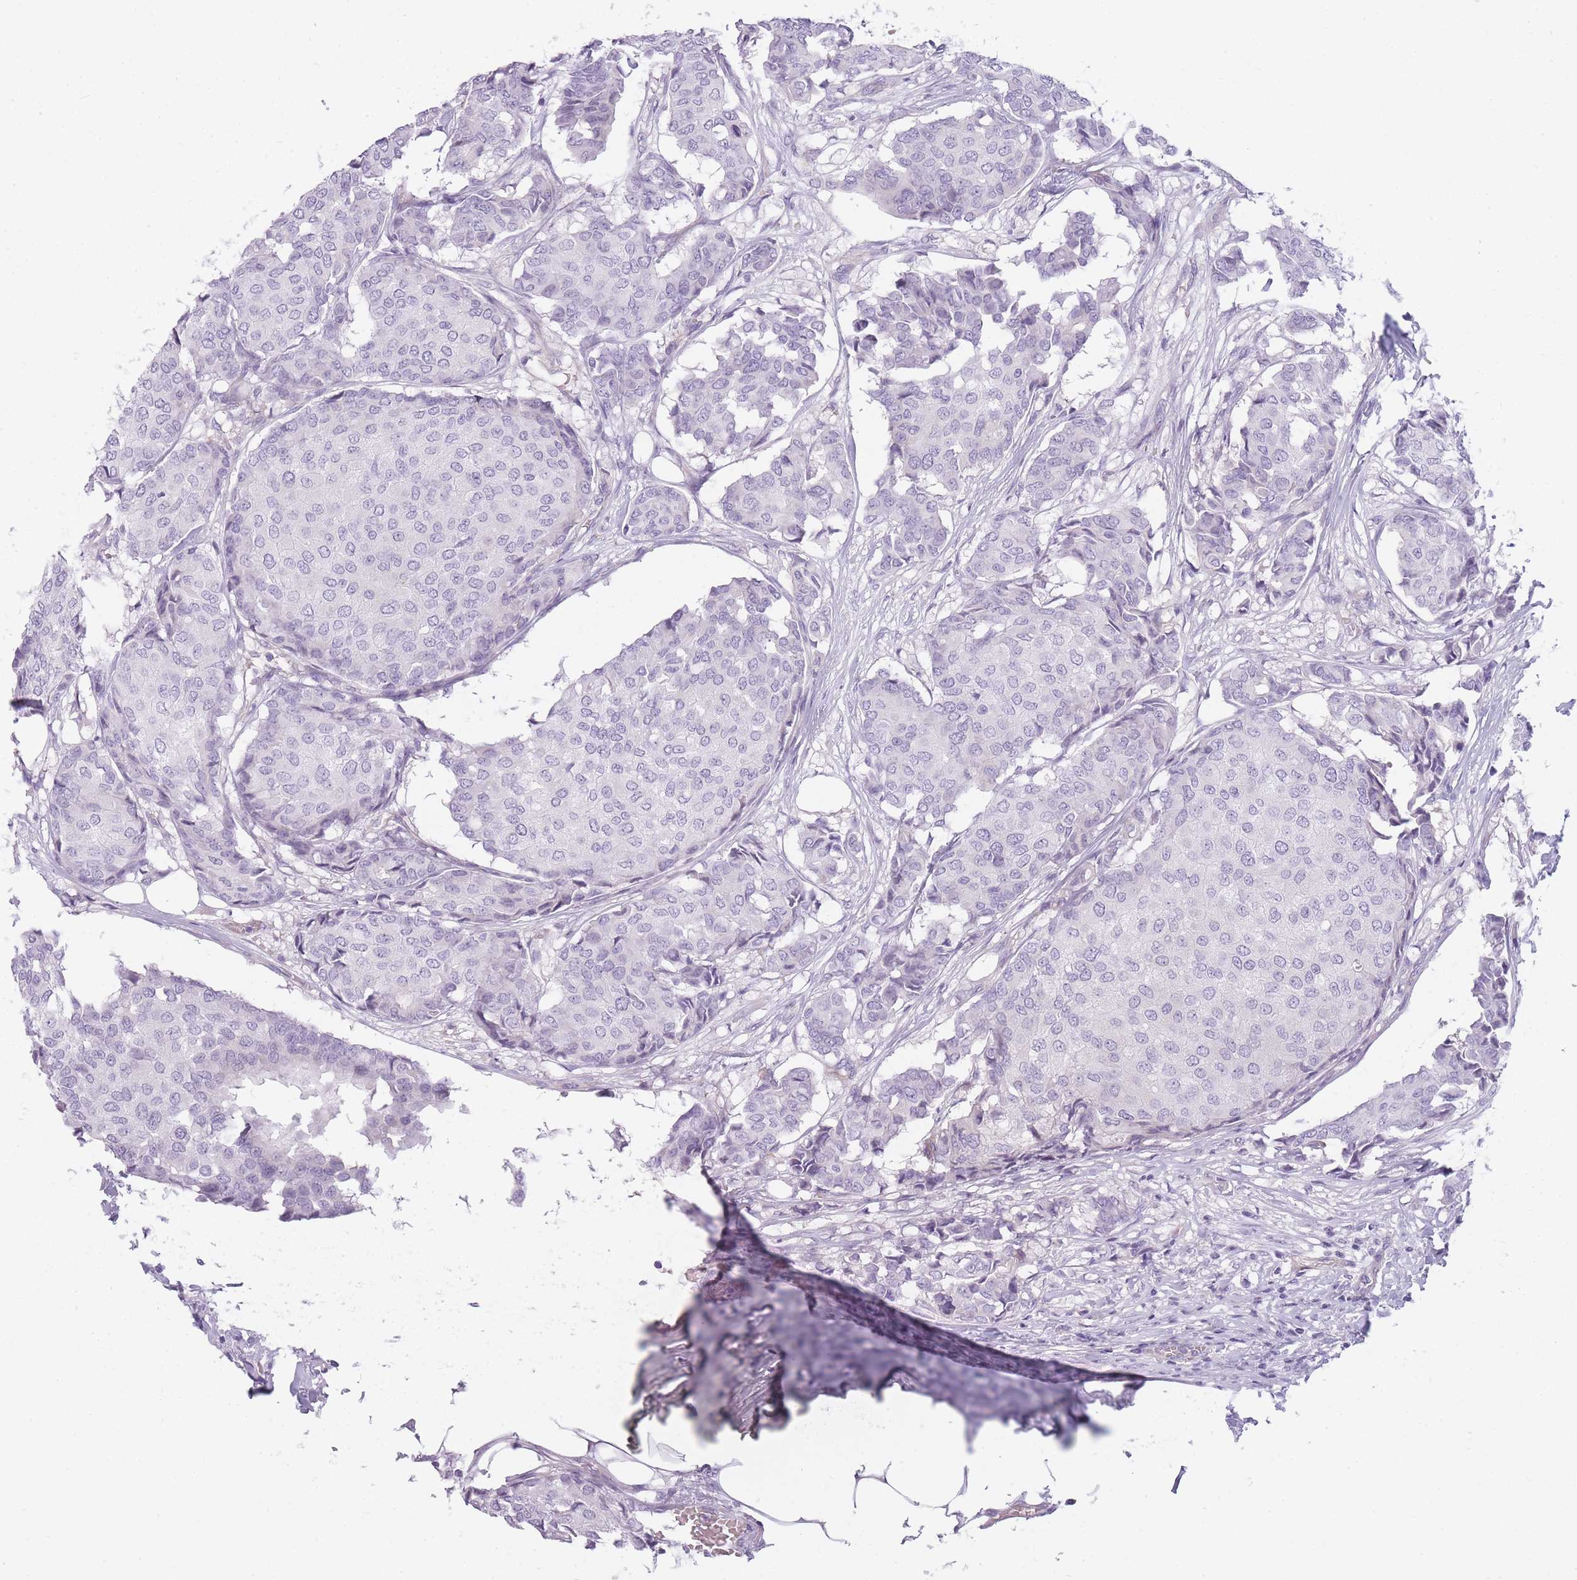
{"staining": {"intensity": "negative", "quantity": "none", "location": "none"}, "tissue": "breast cancer", "cell_type": "Tumor cells", "image_type": "cancer", "snomed": [{"axis": "morphology", "description": "Duct carcinoma"}, {"axis": "topography", "description": "Breast"}], "caption": "DAB immunohistochemical staining of breast cancer demonstrates no significant expression in tumor cells.", "gene": "GGT1", "patient": {"sex": "female", "age": 75}}